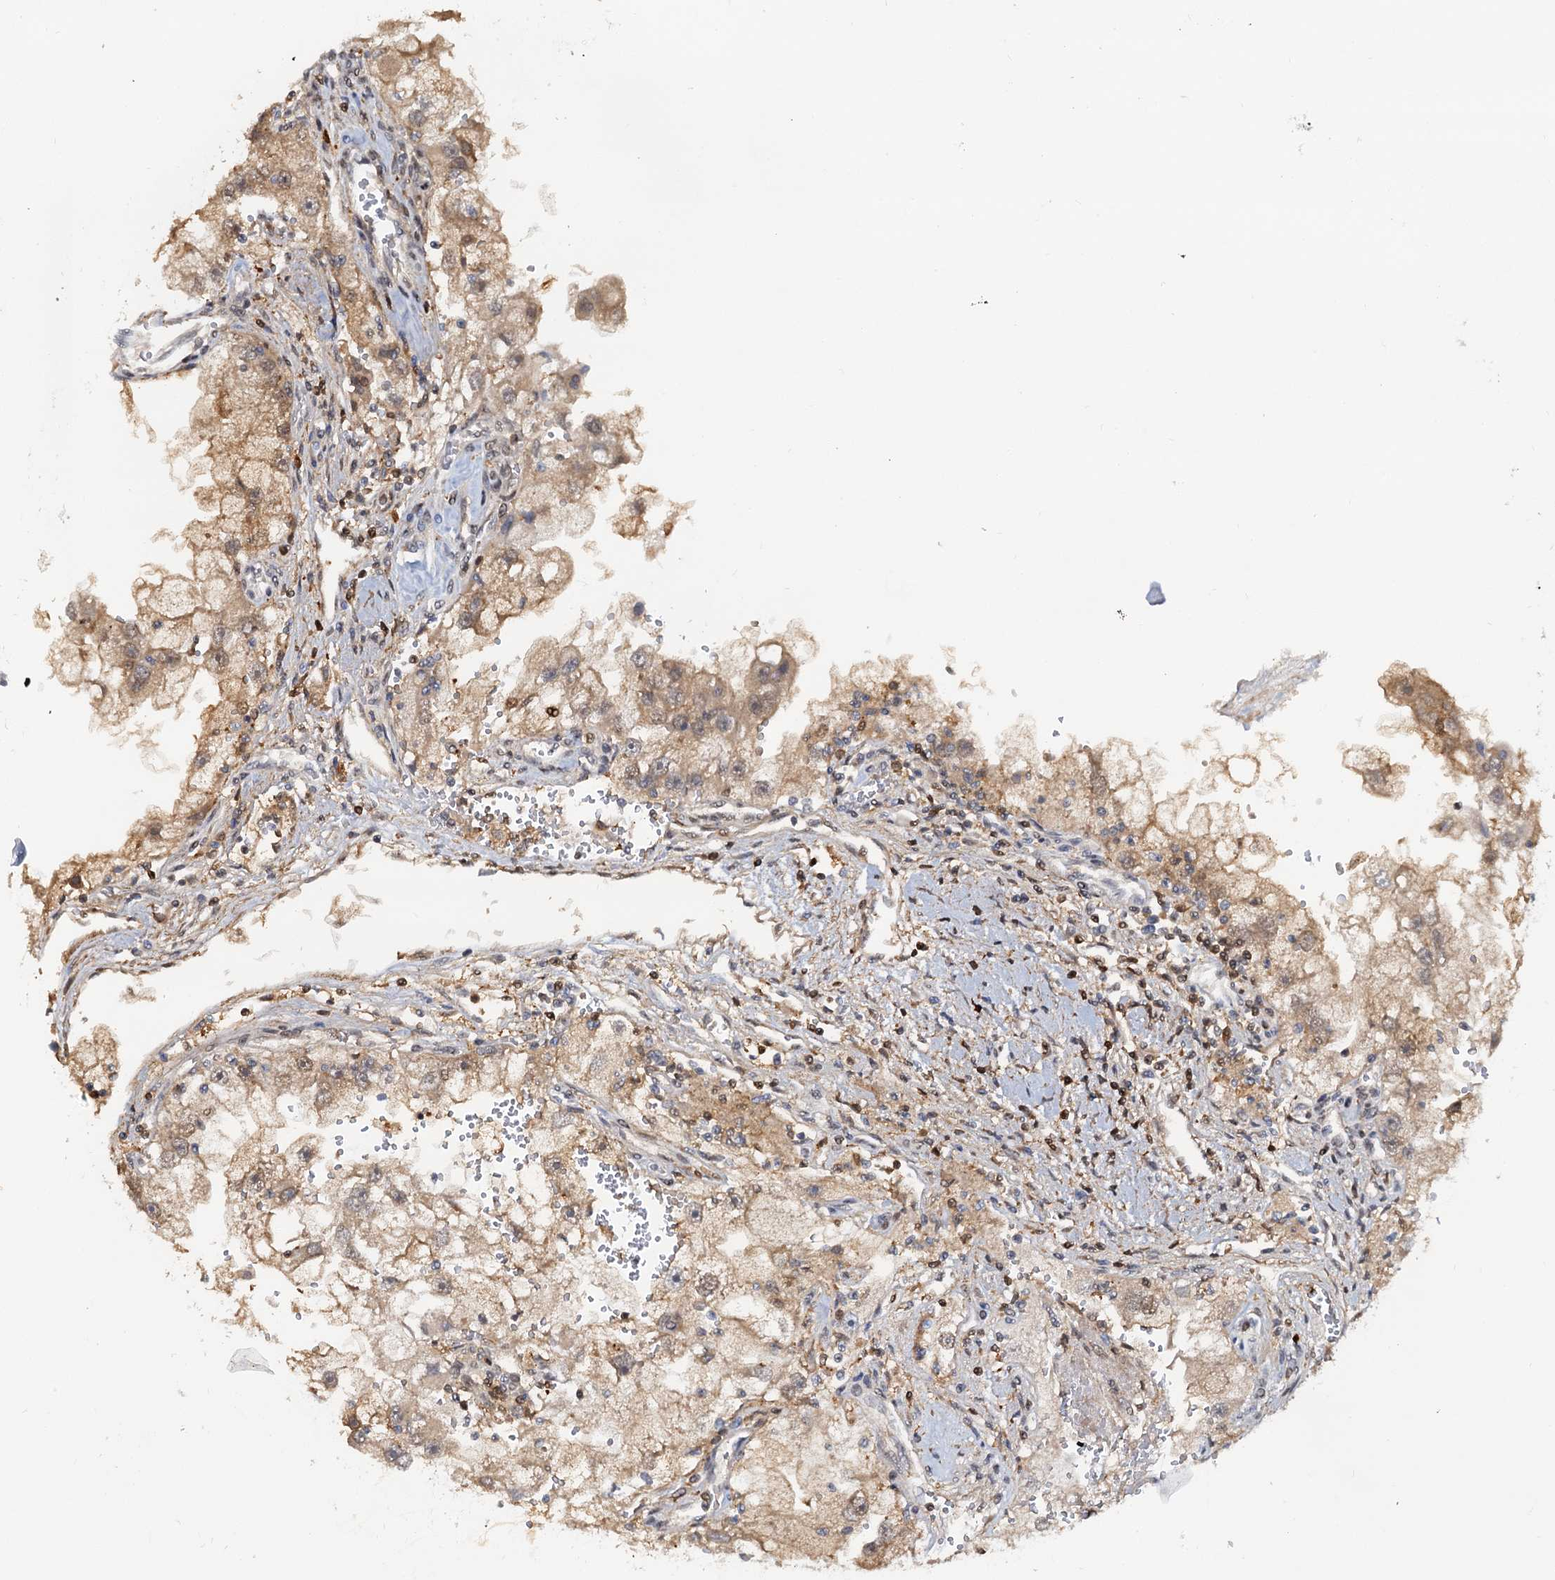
{"staining": {"intensity": "weak", "quantity": "25%-75%", "location": "cytoplasmic/membranous"}, "tissue": "renal cancer", "cell_type": "Tumor cells", "image_type": "cancer", "snomed": [{"axis": "morphology", "description": "Adenocarcinoma, NOS"}, {"axis": "topography", "description": "Kidney"}], "caption": "Tumor cells display low levels of weak cytoplasmic/membranous expression in approximately 25%-75% of cells in human renal cancer (adenocarcinoma). (Stains: DAB in brown, nuclei in blue, Microscopy: brightfield microscopy at high magnification).", "gene": "ZNF609", "patient": {"sex": "male", "age": 63}}